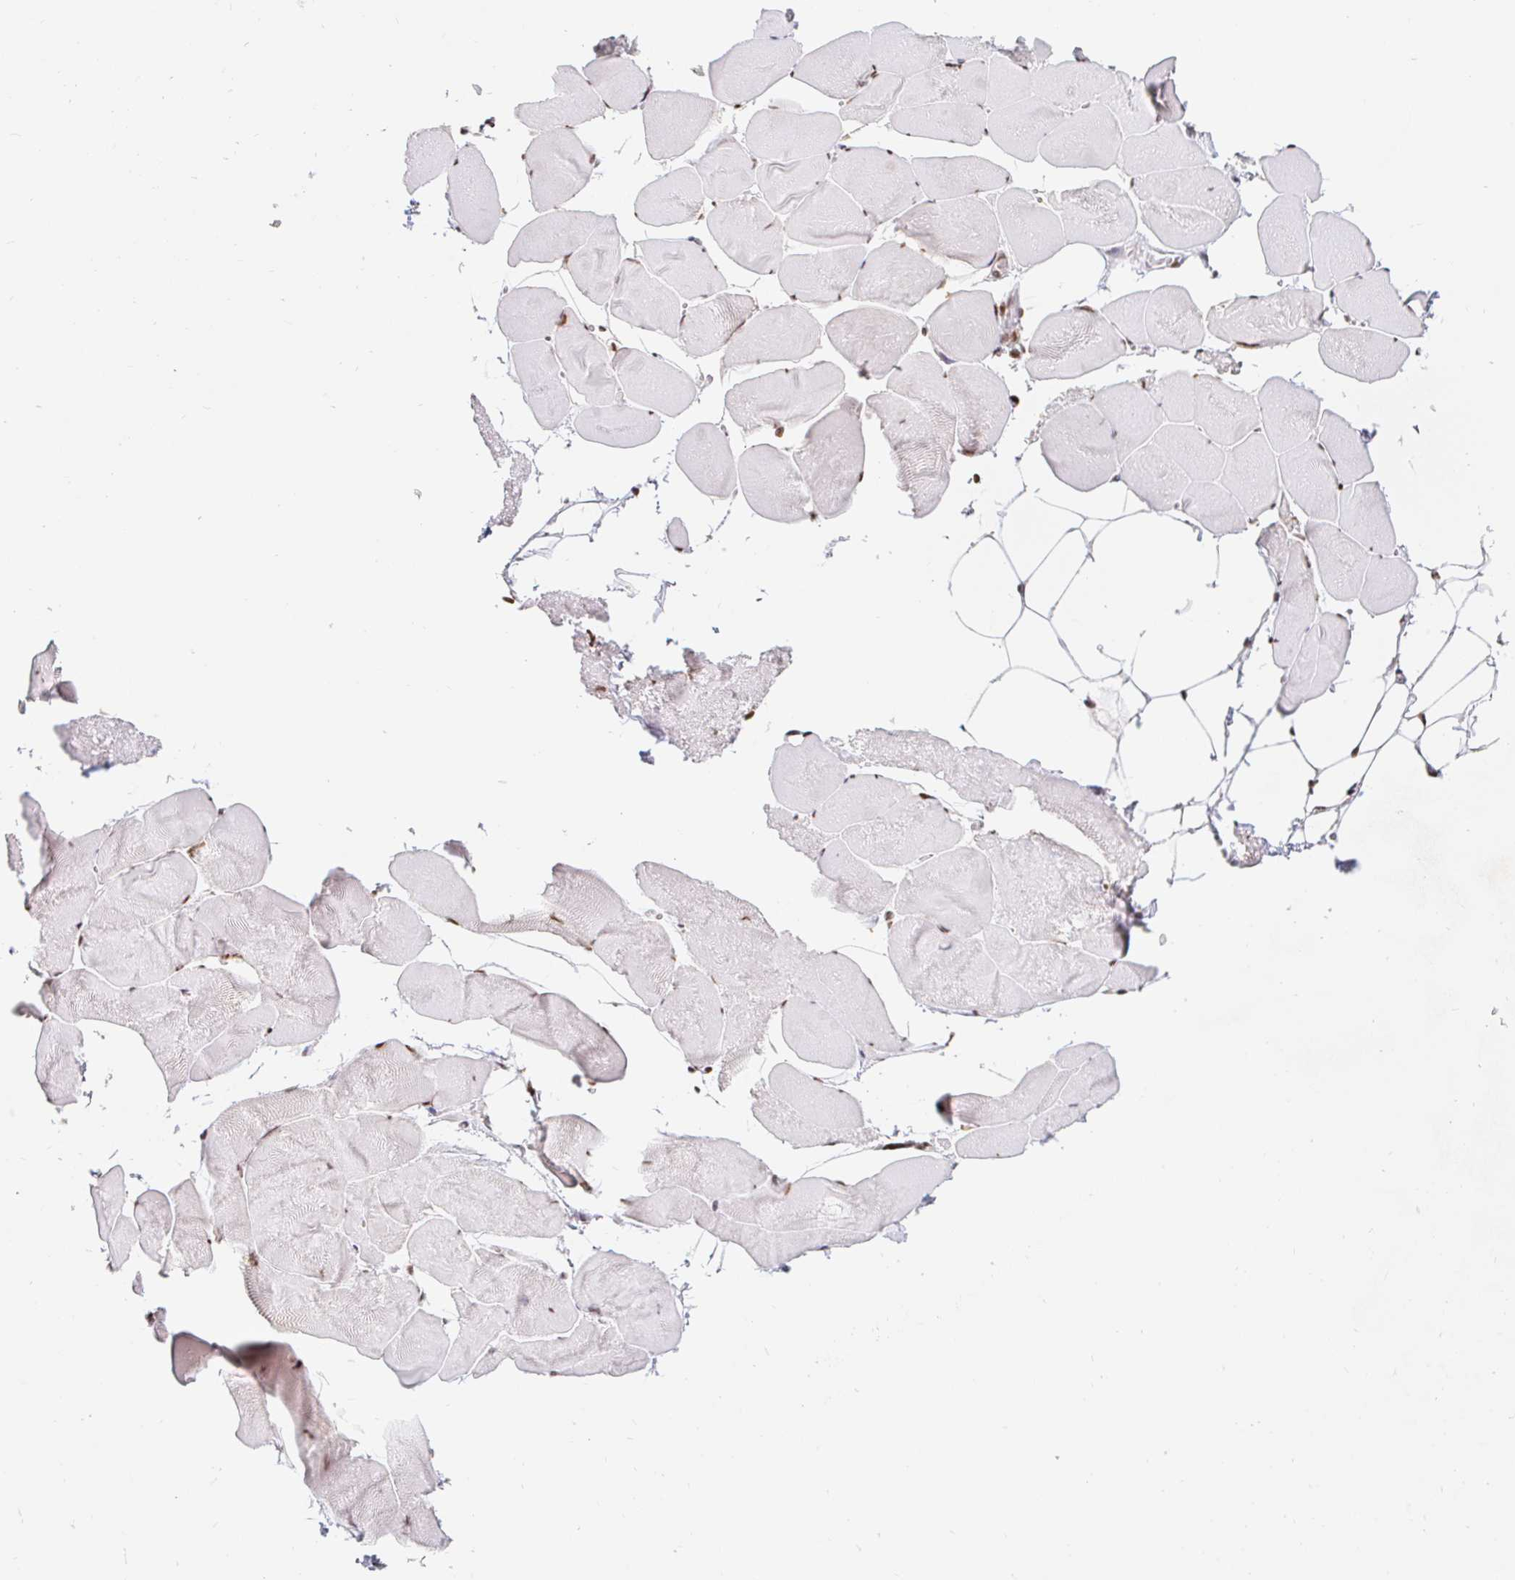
{"staining": {"intensity": "weak", "quantity": "25%-75%", "location": "nuclear"}, "tissue": "skeletal muscle", "cell_type": "Myocytes", "image_type": "normal", "snomed": [{"axis": "morphology", "description": "Normal tissue, NOS"}, {"axis": "topography", "description": "Skeletal muscle"}], "caption": "A brown stain highlights weak nuclear expression of a protein in myocytes of unremarkable human skeletal muscle. (Brightfield microscopy of DAB IHC at high magnification).", "gene": "HOXC10", "patient": {"sex": "female", "age": 64}}